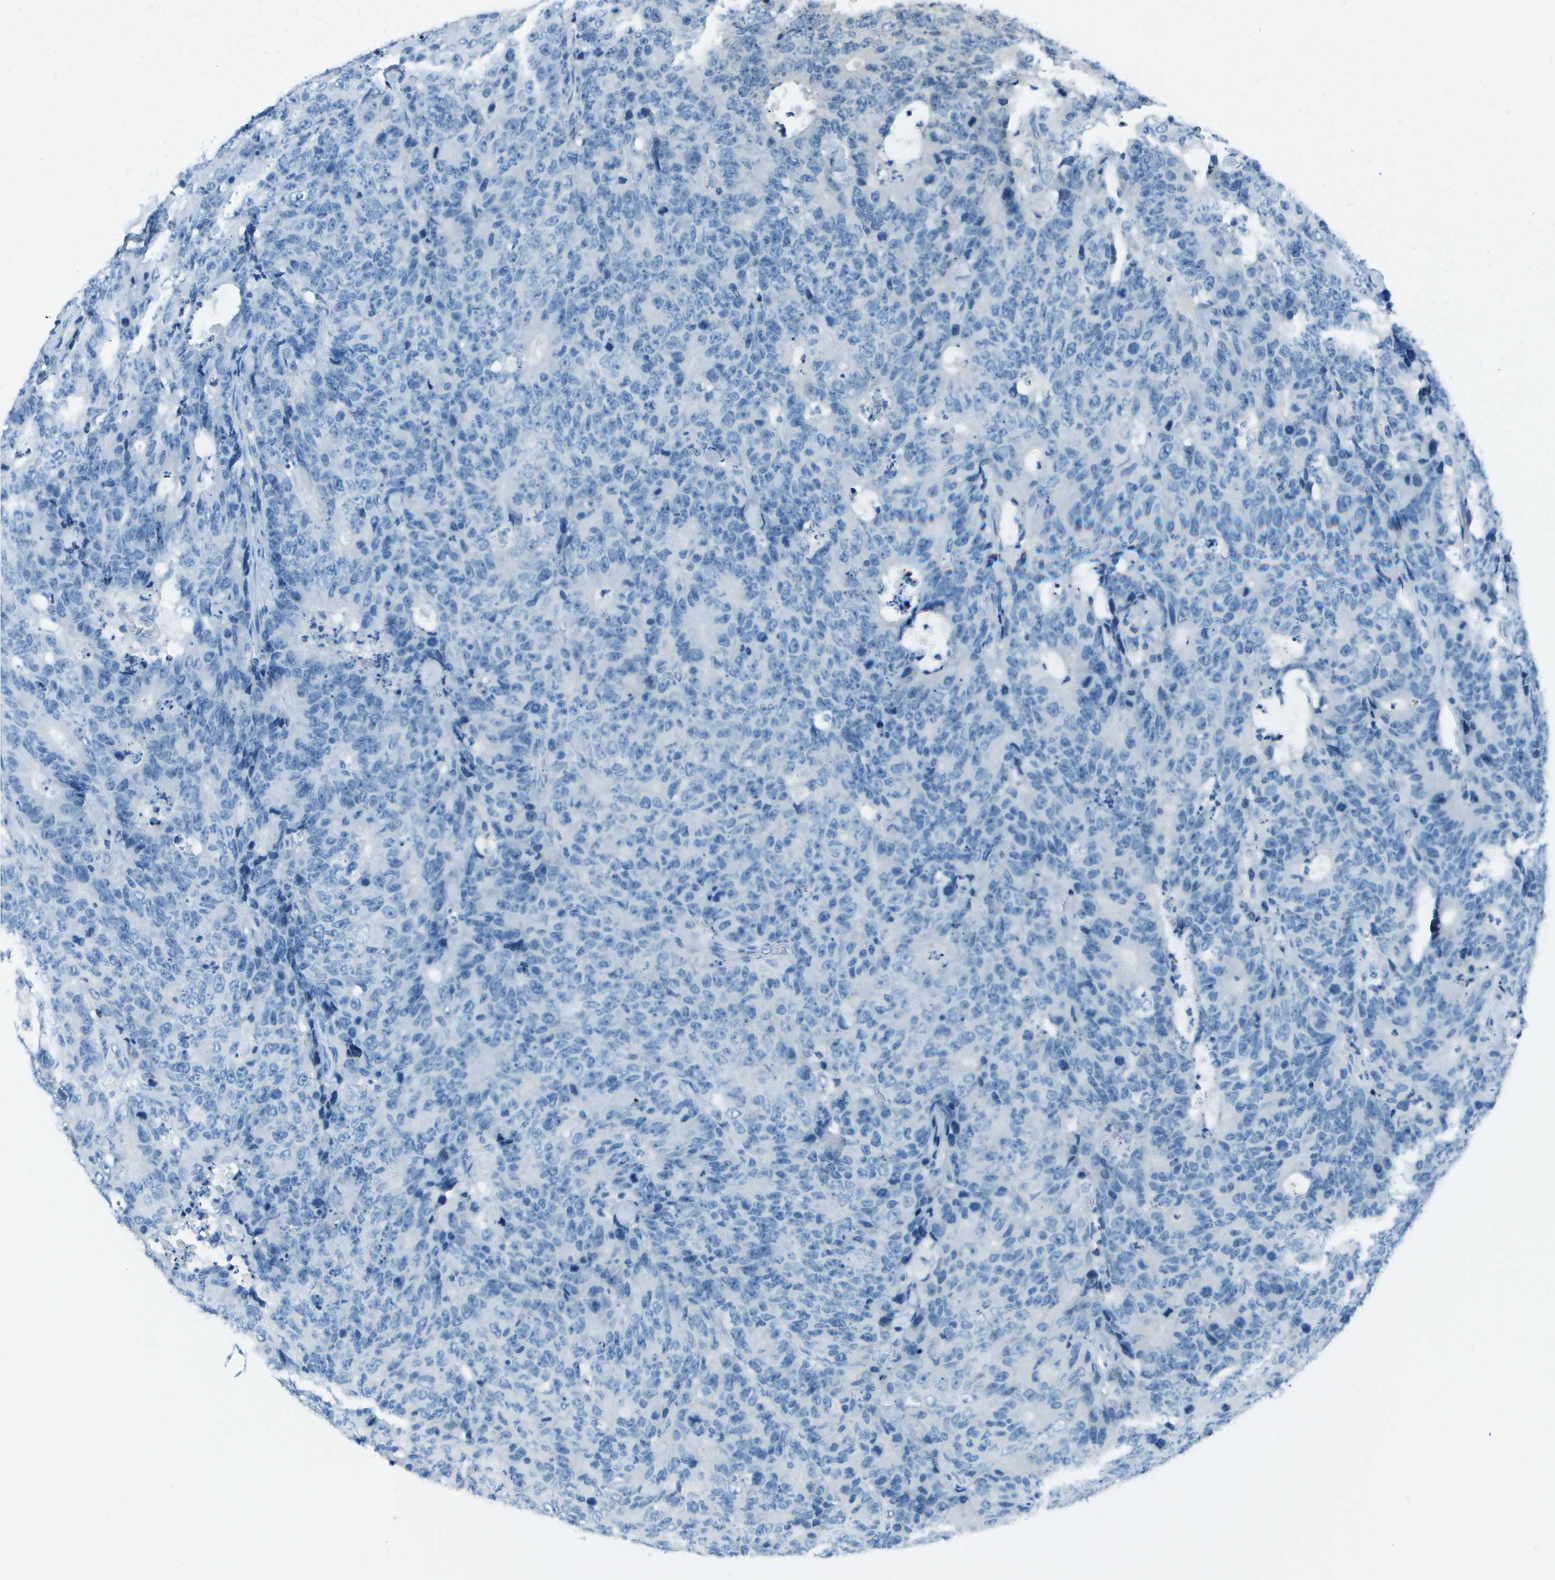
{"staining": {"intensity": "negative", "quantity": "none", "location": "none"}, "tissue": "colorectal cancer", "cell_type": "Tumor cells", "image_type": "cancer", "snomed": [{"axis": "morphology", "description": "Adenocarcinoma, NOS"}, {"axis": "topography", "description": "Colon"}], "caption": "This is an IHC image of human colorectal adenocarcinoma. There is no staining in tumor cells.", "gene": "FGF1", "patient": {"sex": "female", "age": 86}}